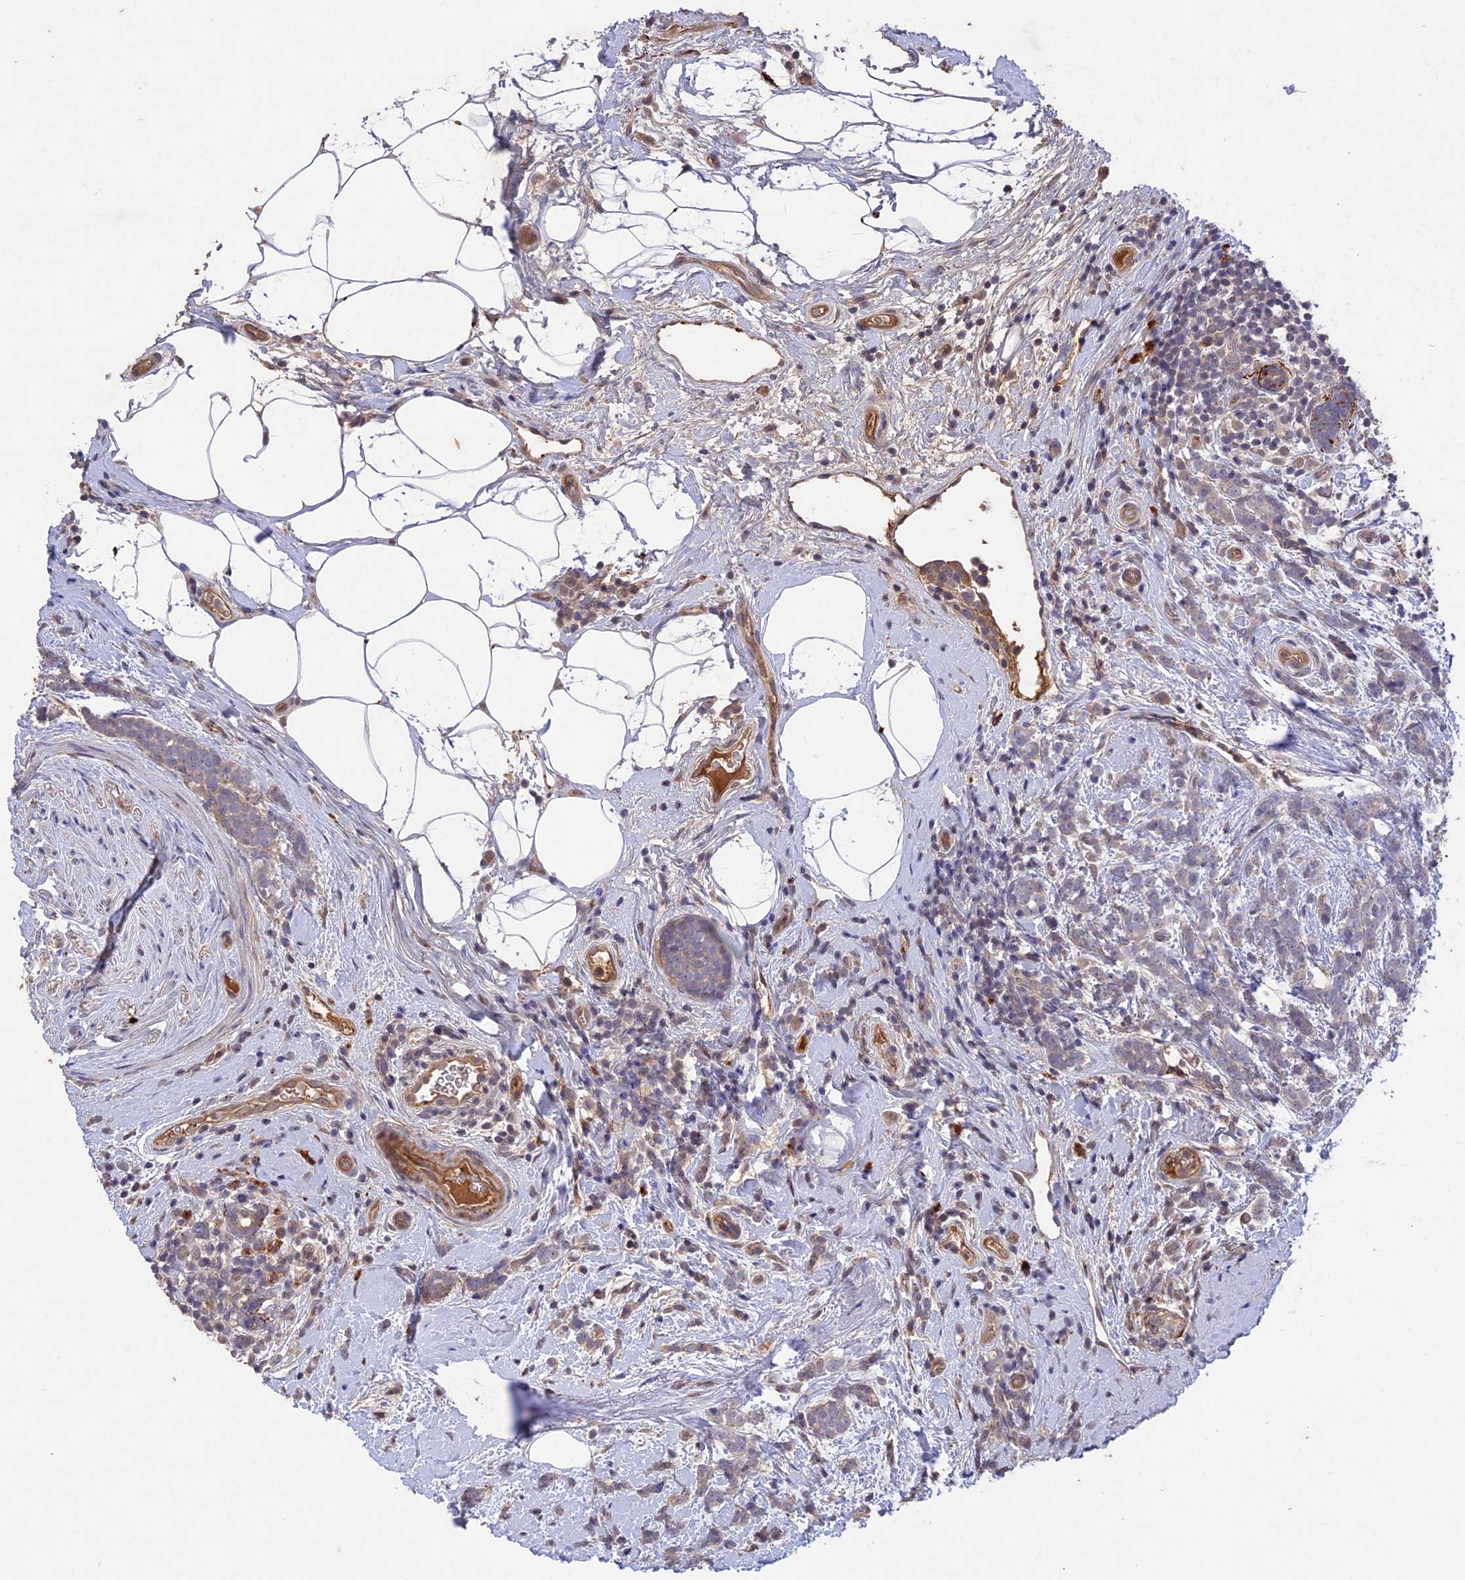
{"staining": {"intensity": "negative", "quantity": "none", "location": "none"}, "tissue": "breast cancer", "cell_type": "Tumor cells", "image_type": "cancer", "snomed": [{"axis": "morphology", "description": "Lobular carcinoma"}, {"axis": "topography", "description": "Breast"}], "caption": "Human breast cancer (lobular carcinoma) stained for a protein using immunohistochemistry (IHC) displays no positivity in tumor cells.", "gene": "ADO", "patient": {"sex": "female", "age": 58}}